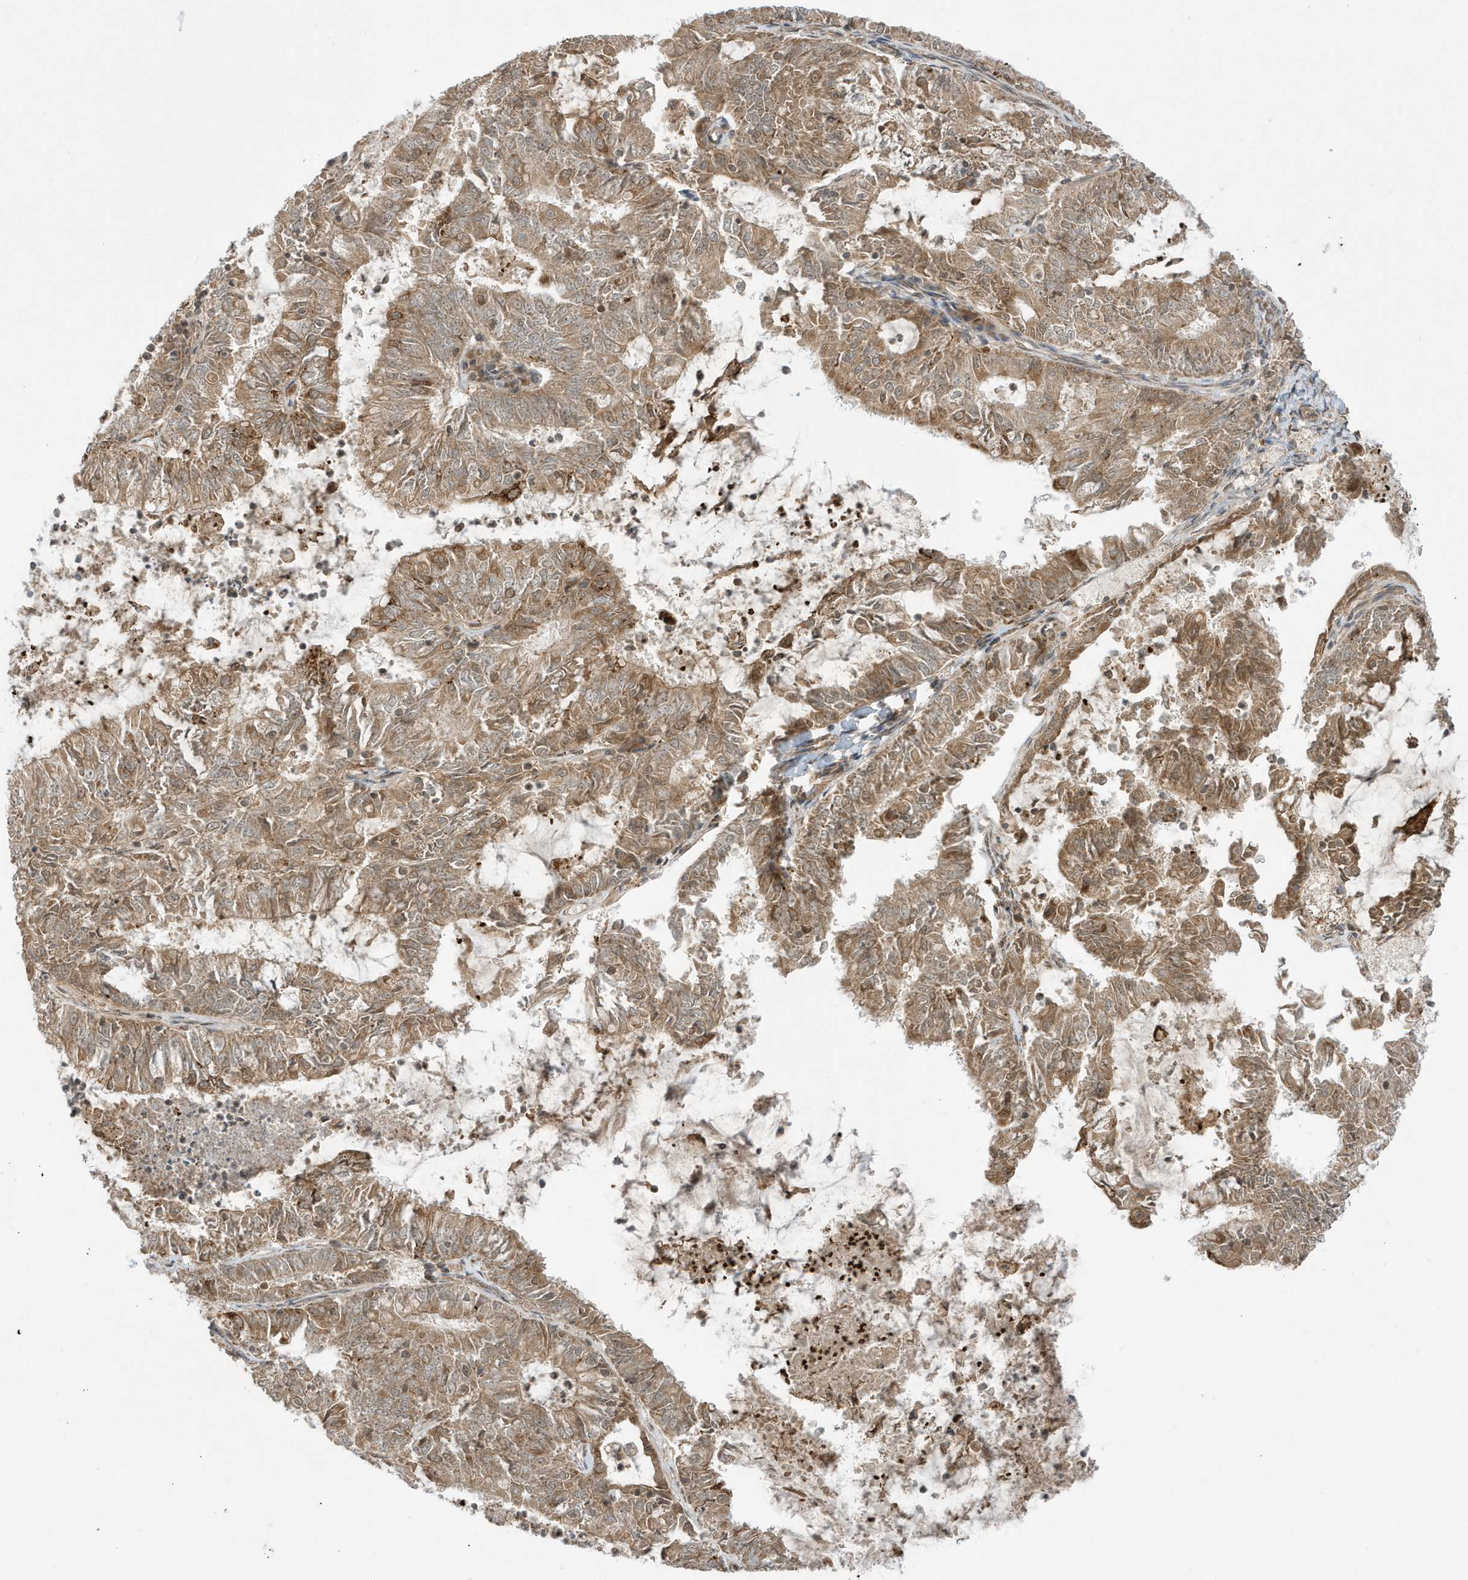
{"staining": {"intensity": "moderate", "quantity": ">75%", "location": "cytoplasmic/membranous"}, "tissue": "endometrial cancer", "cell_type": "Tumor cells", "image_type": "cancer", "snomed": [{"axis": "morphology", "description": "Adenocarcinoma, NOS"}, {"axis": "topography", "description": "Endometrium"}], "caption": "Approximately >75% of tumor cells in endometrial cancer display moderate cytoplasmic/membranous protein expression as visualized by brown immunohistochemical staining.", "gene": "DHX36", "patient": {"sex": "female", "age": 57}}